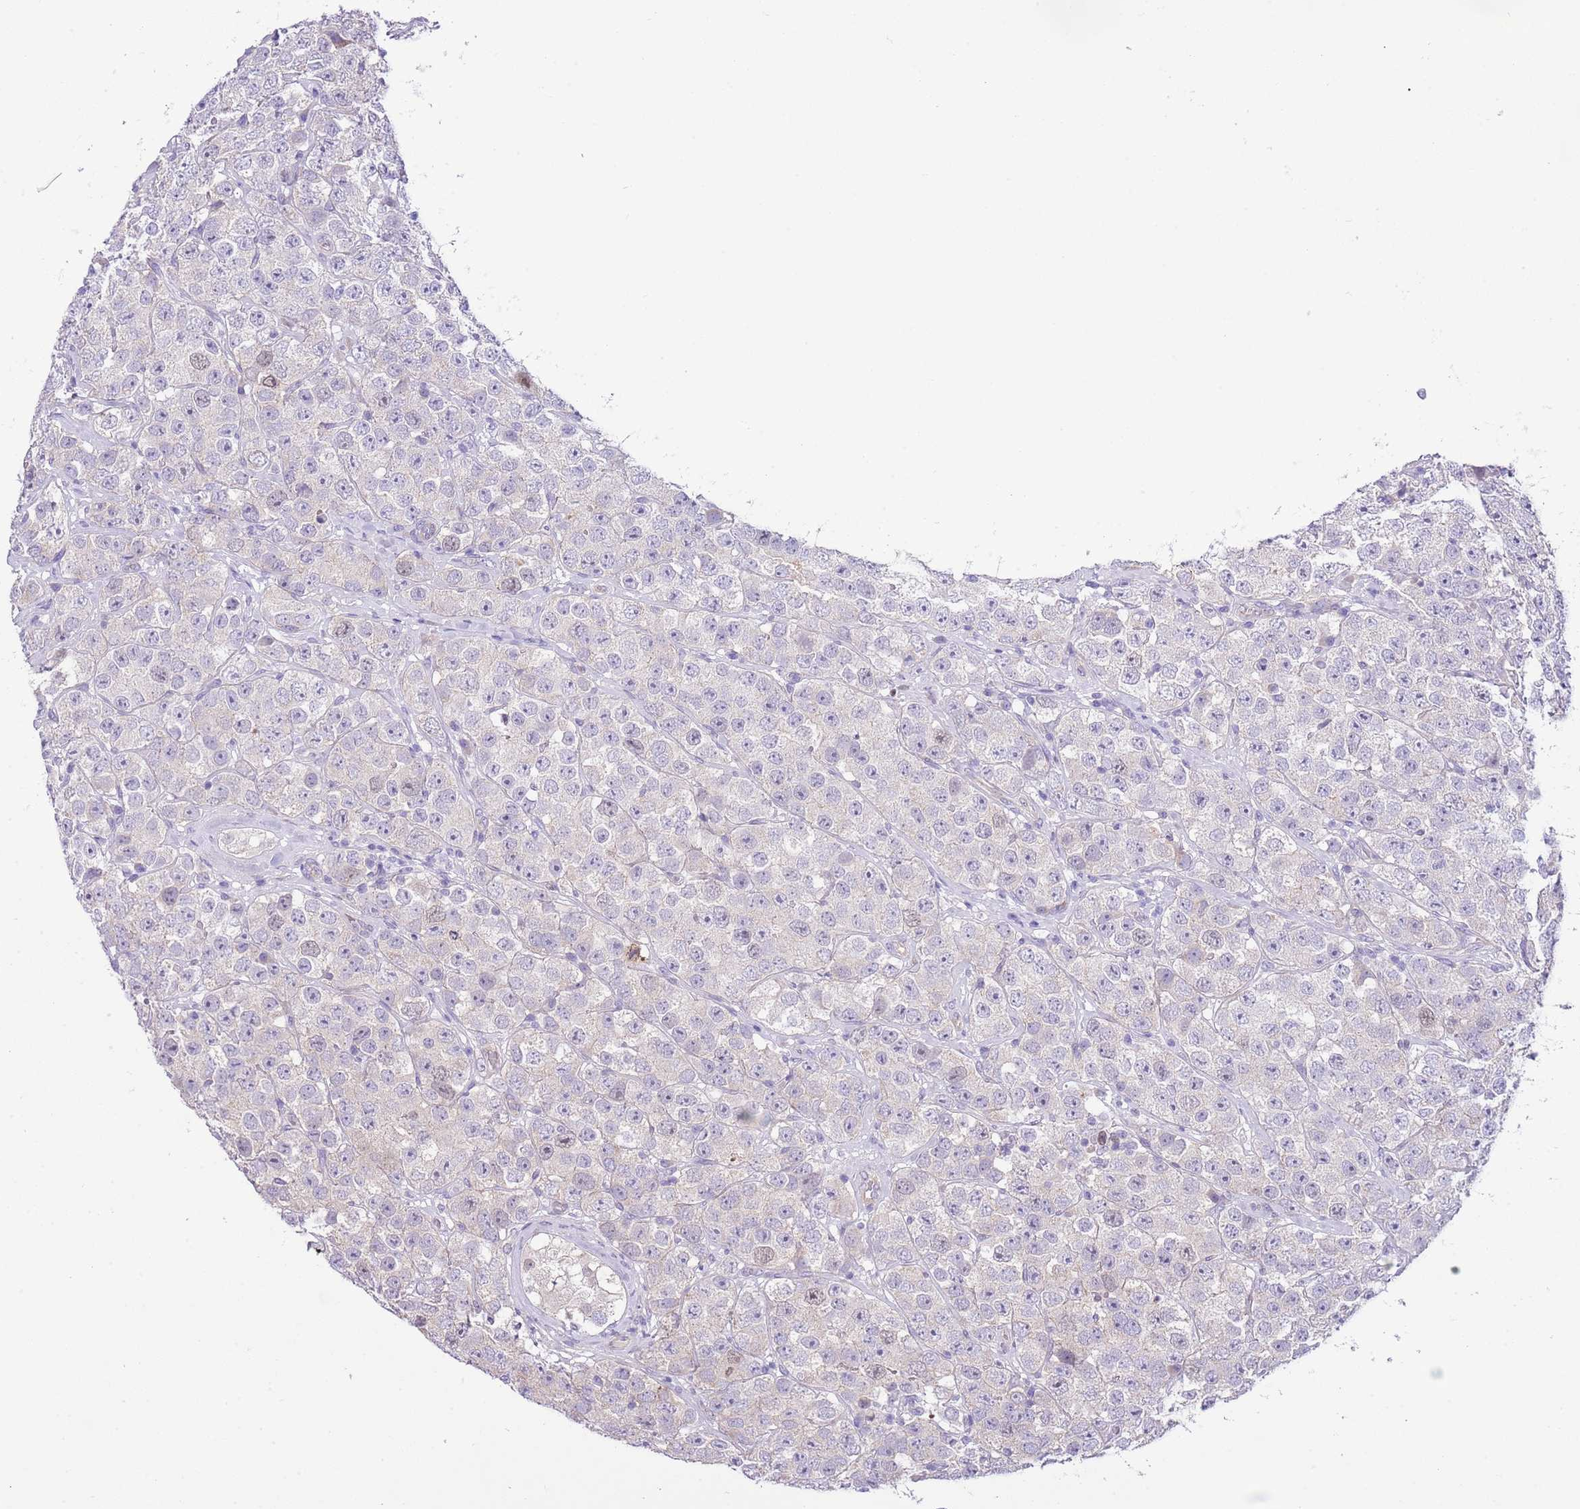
{"staining": {"intensity": "negative", "quantity": "none", "location": "none"}, "tissue": "testis cancer", "cell_type": "Tumor cells", "image_type": "cancer", "snomed": [{"axis": "morphology", "description": "Seminoma, NOS"}, {"axis": "topography", "description": "Testis"}], "caption": "Tumor cells show no significant expression in seminoma (testis).", "gene": "FBRSL1", "patient": {"sex": "male", "age": 28}}